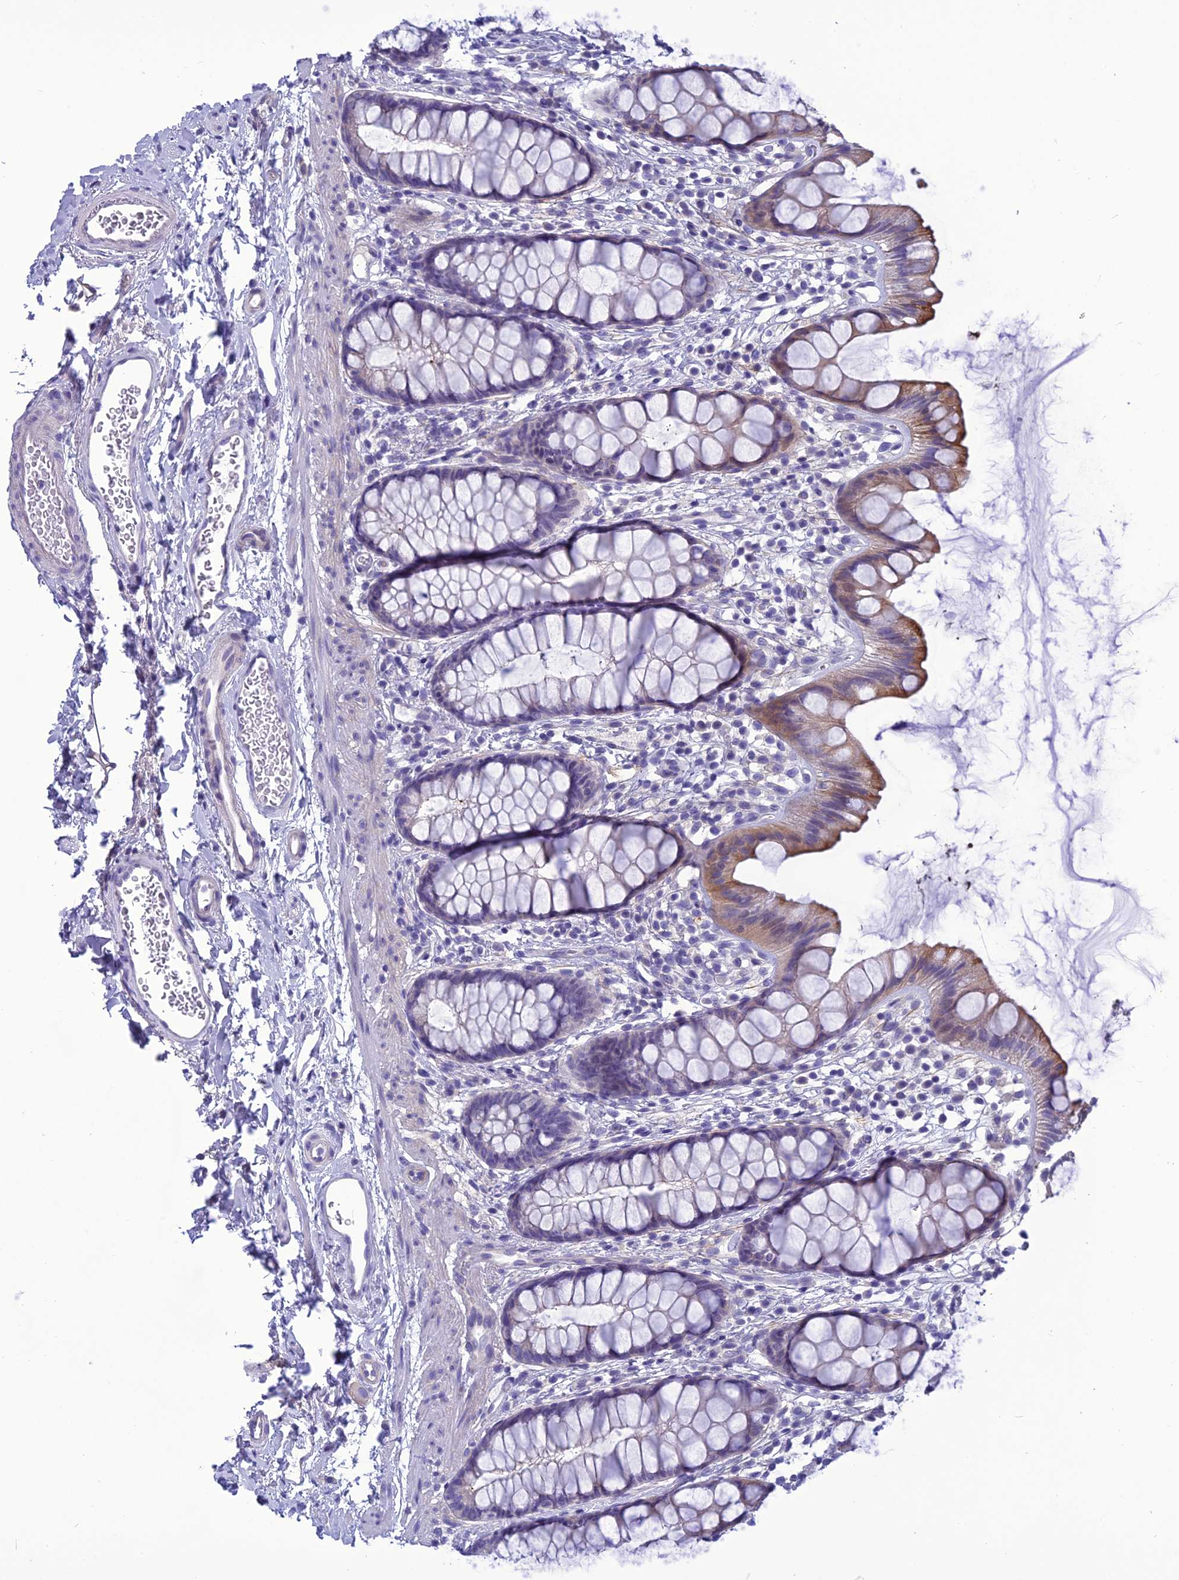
{"staining": {"intensity": "moderate", "quantity": "<25%", "location": "cytoplasmic/membranous"}, "tissue": "rectum", "cell_type": "Glandular cells", "image_type": "normal", "snomed": [{"axis": "morphology", "description": "Normal tissue, NOS"}, {"axis": "topography", "description": "Rectum"}], "caption": "This is an image of IHC staining of benign rectum, which shows moderate positivity in the cytoplasmic/membranous of glandular cells.", "gene": "BBS2", "patient": {"sex": "female", "age": 65}}